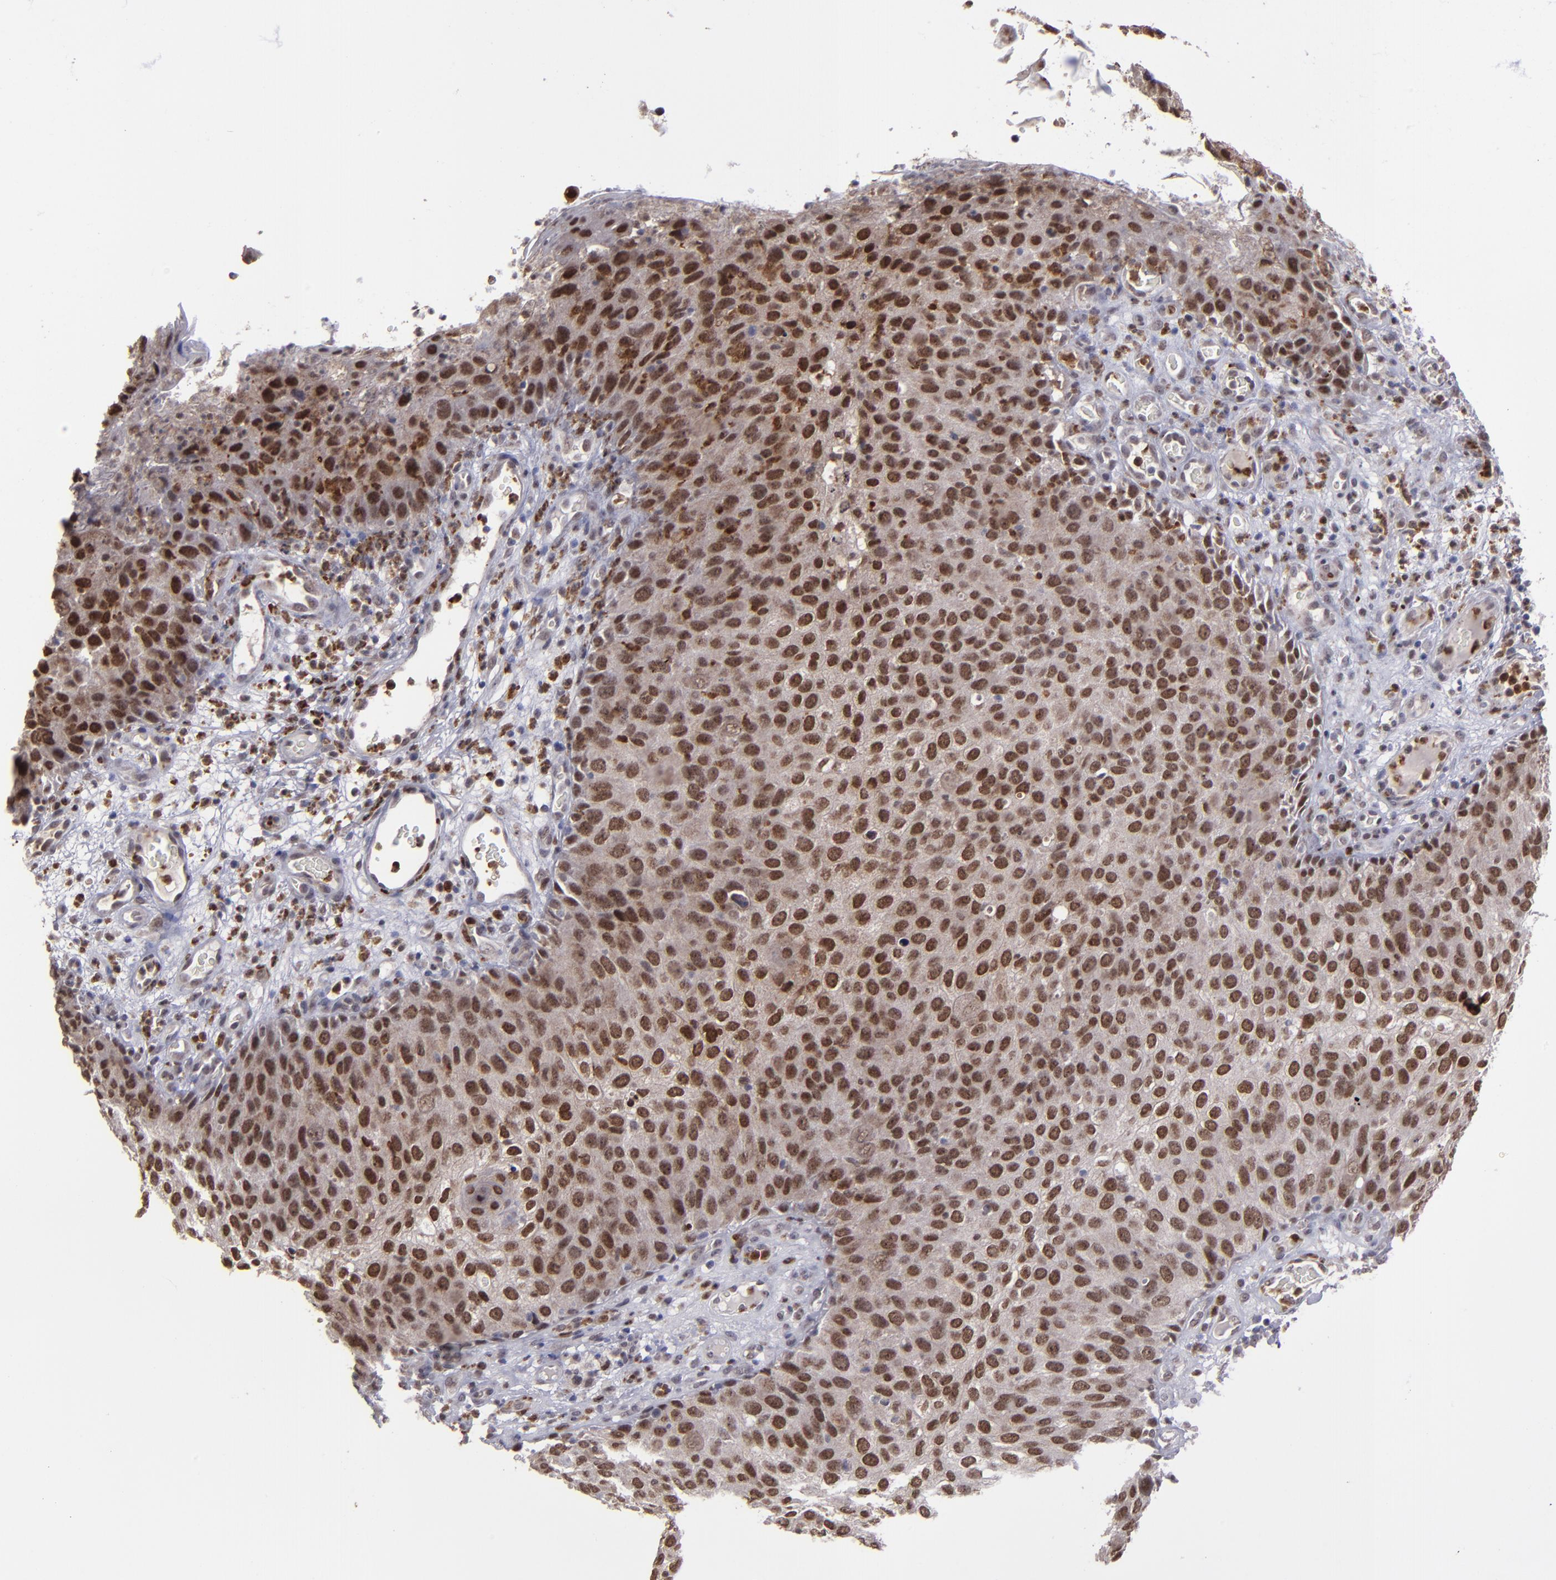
{"staining": {"intensity": "strong", "quantity": ">75%", "location": "nuclear"}, "tissue": "skin cancer", "cell_type": "Tumor cells", "image_type": "cancer", "snomed": [{"axis": "morphology", "description": "Squamous cell carcinoma, NOS"}, {"axis": "topography", "description": "Skin"}], "caption": "Immunohistochemistry (IHC) photomicrograph of neoplastic tissue: human skin cancer stained using immunohistochemistry (IHC) displays high levels of strong protein expression localized specifically in the nuclear of tumor cells, appearing as a nuclear brown color.", "gene": "RREB1", "patient": {"sex": "male", "age": 87}}